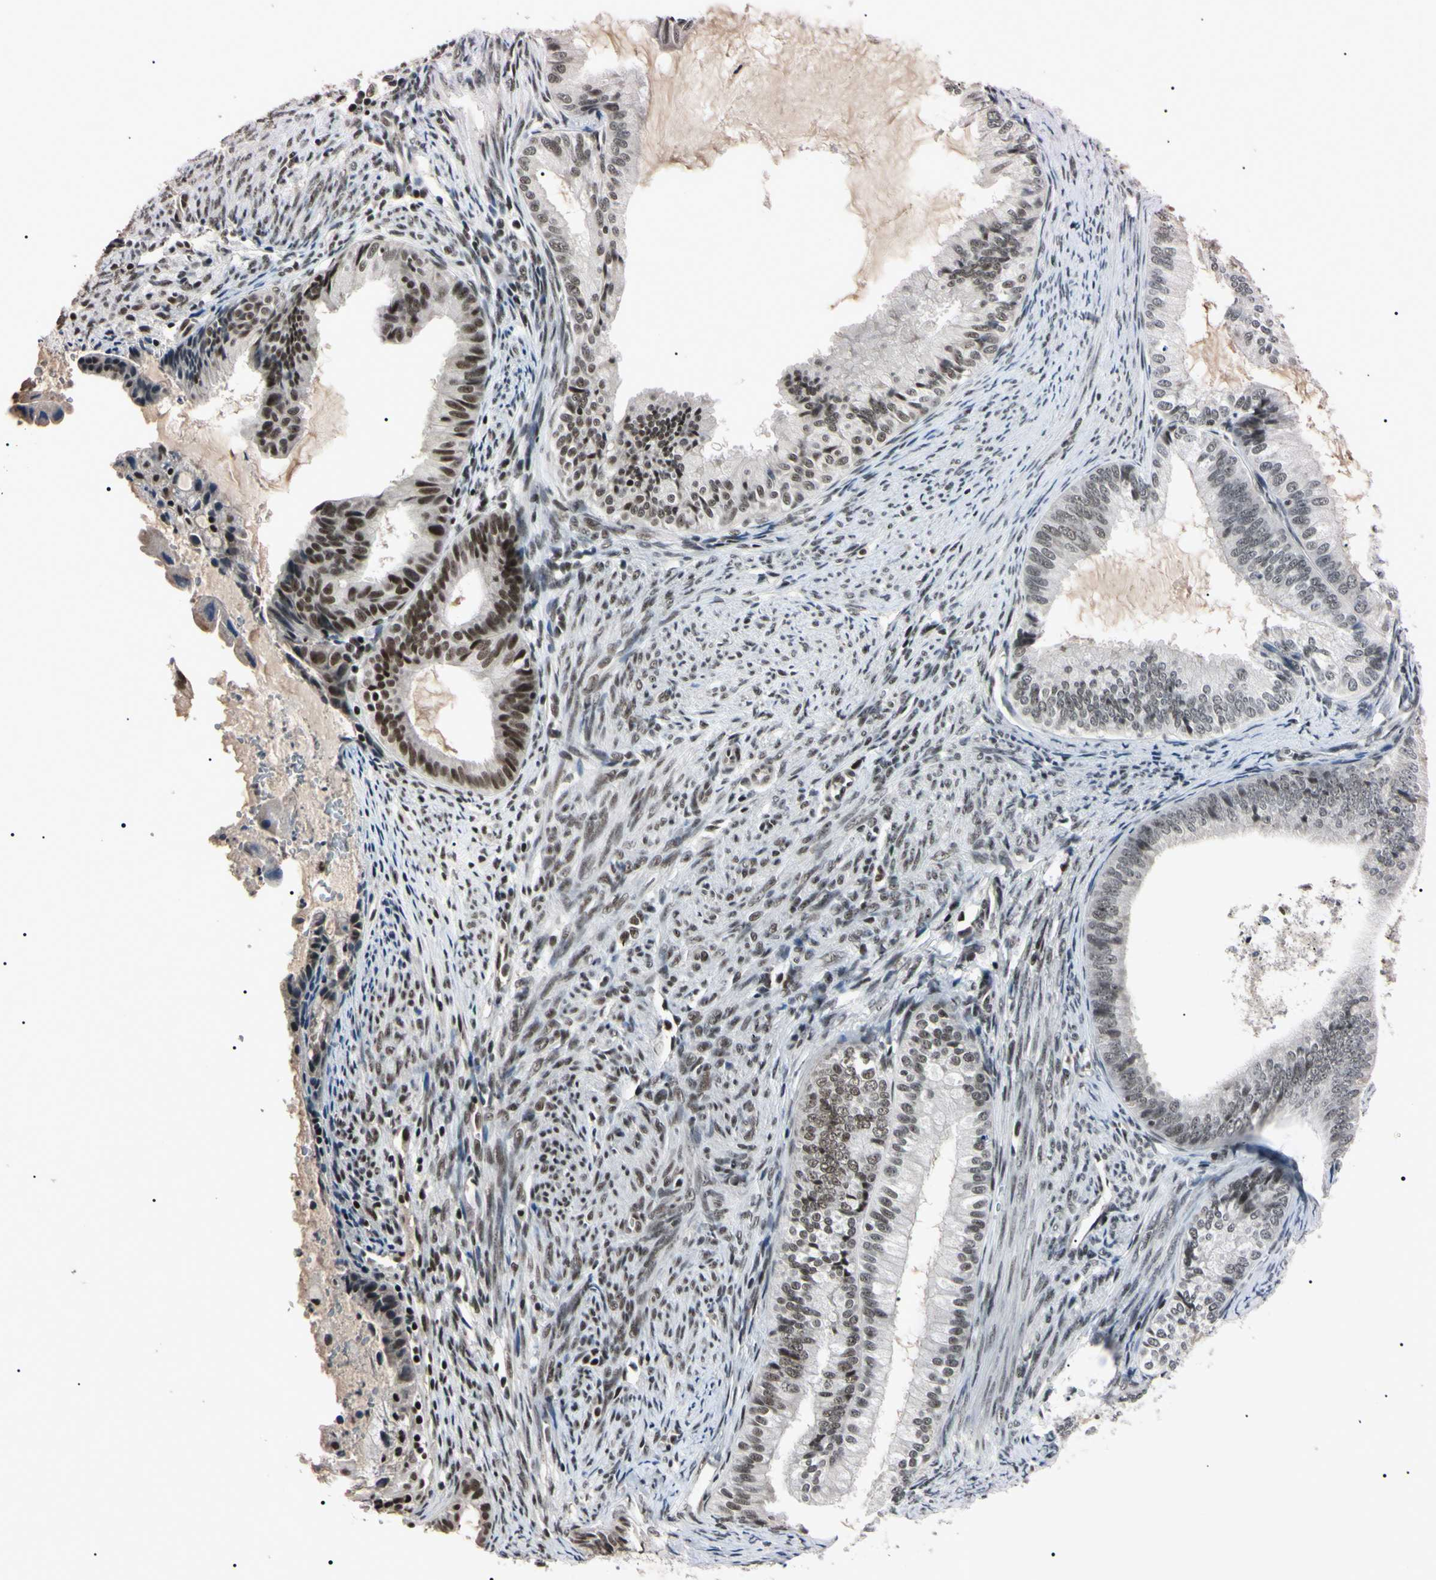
{"staining": {"intensity": "moderate", "quantity": "25%-75%", "location": "nuclear"}, "tissue": "endometrial cancer", "cell_type": "Tumor cells", "image_type": "cancer", "snomed": [{"axis": "morphology", "description": "Adenocarcinoma, NOS"}, {"axis": "topography", "description": "Endometrium"}], "caption": "Adenocarcinoma (endometrial) was stained to show a protein in brown. There is medium levels of moderate nuclear expression in about 25%-75% of tumor cells.", "gene": "YY1", "patient": {"sex": "female", "age": 86}}